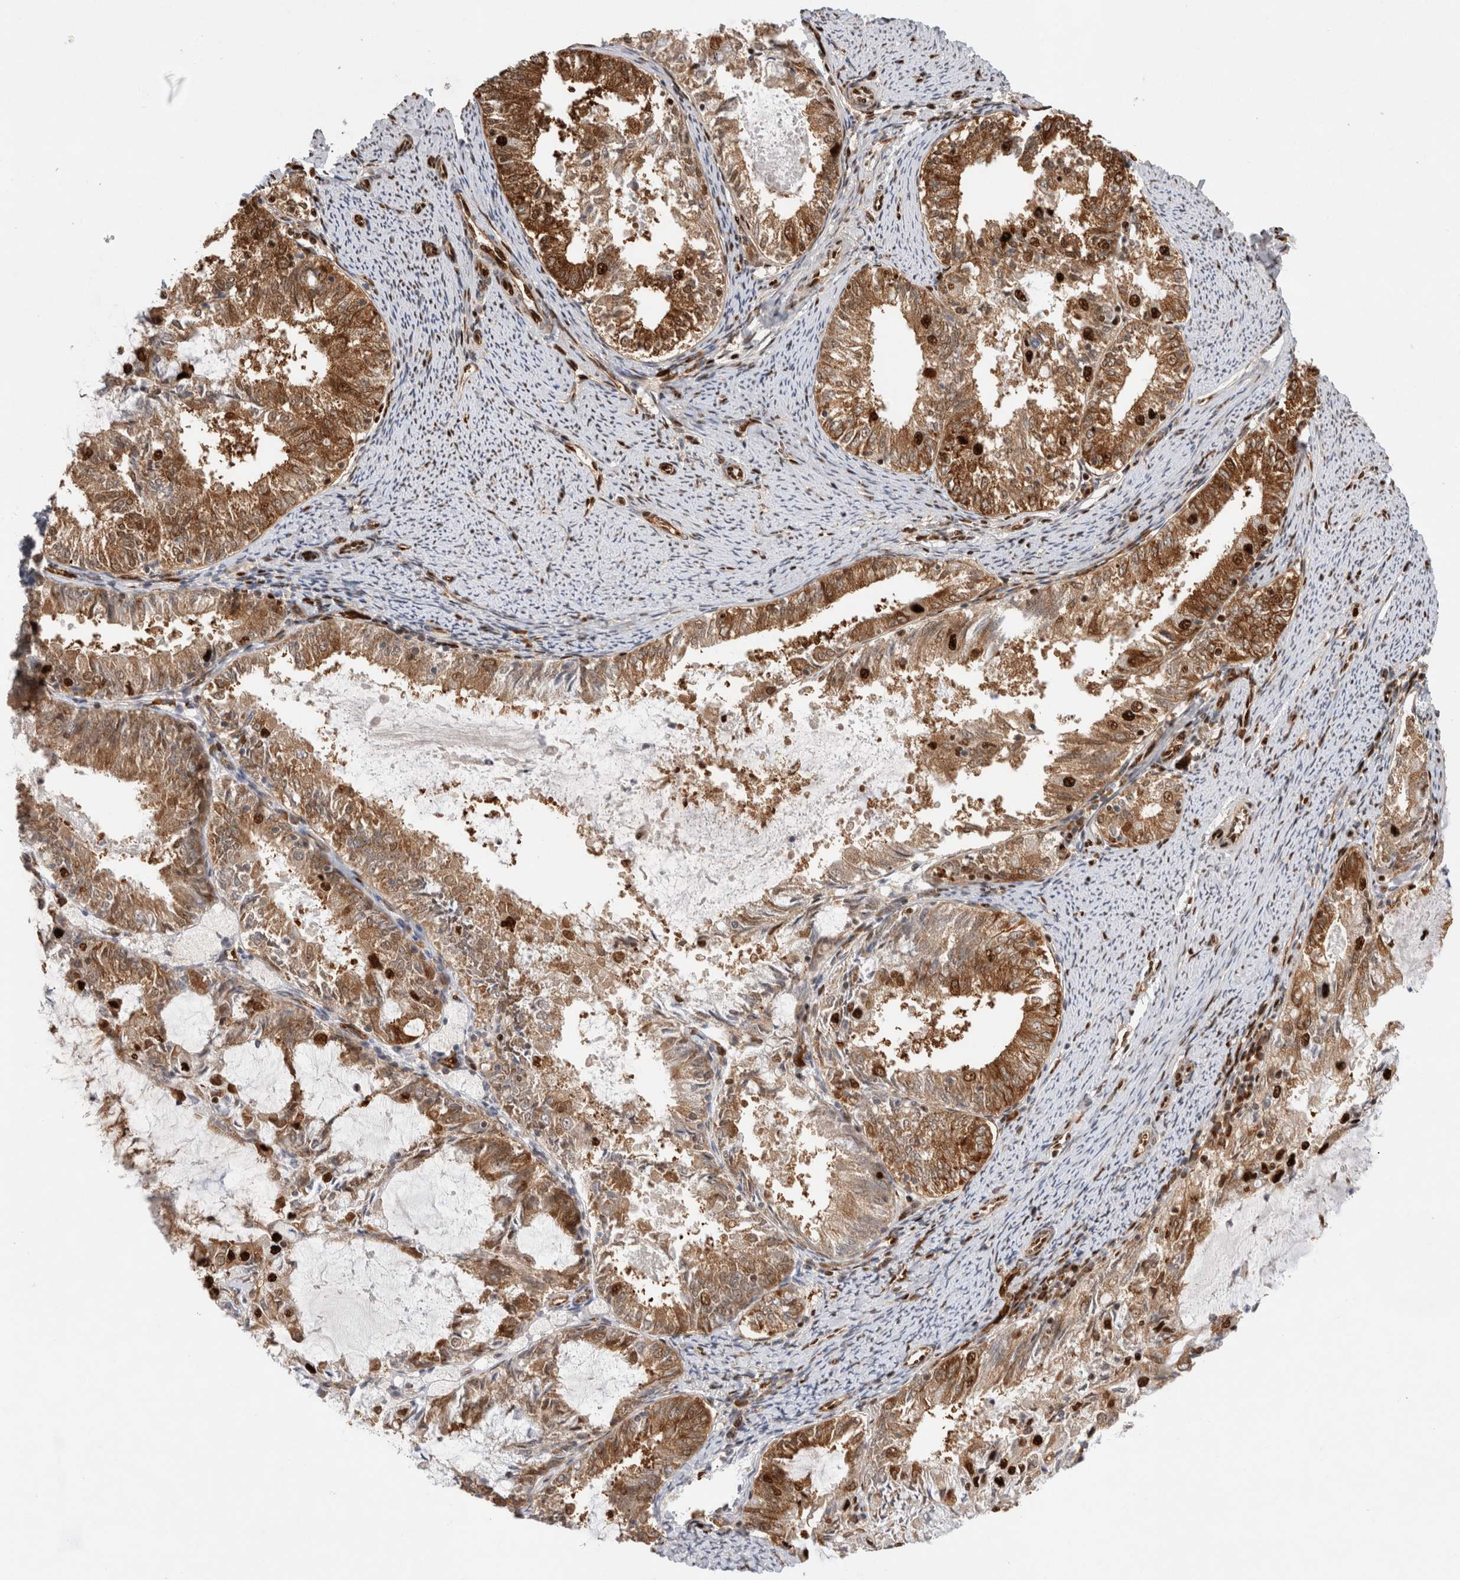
{"staining": {"intensity": "moderate", "quantity": ">75%", "location": "cytoplasmic/membranous,nuclear"}, "tissue": "endometrial cancer", "cell_type": "Tumor cells", "image_type": "cancer", "snomed": [{"axis": "morphology", "description": "Adenocarcinoma, NOS"}, {"axis": "topography", "description": "Endometrium"}], "caption": "Immunohistochemical staining of human endometrial adenocarcinoma displays moderate cytoplasmic/membranous and nuclear protein positivity in approximately >75% of tumor cells.", "gene": "TCF4", "patient": {"sex": "female", "age": 57}}